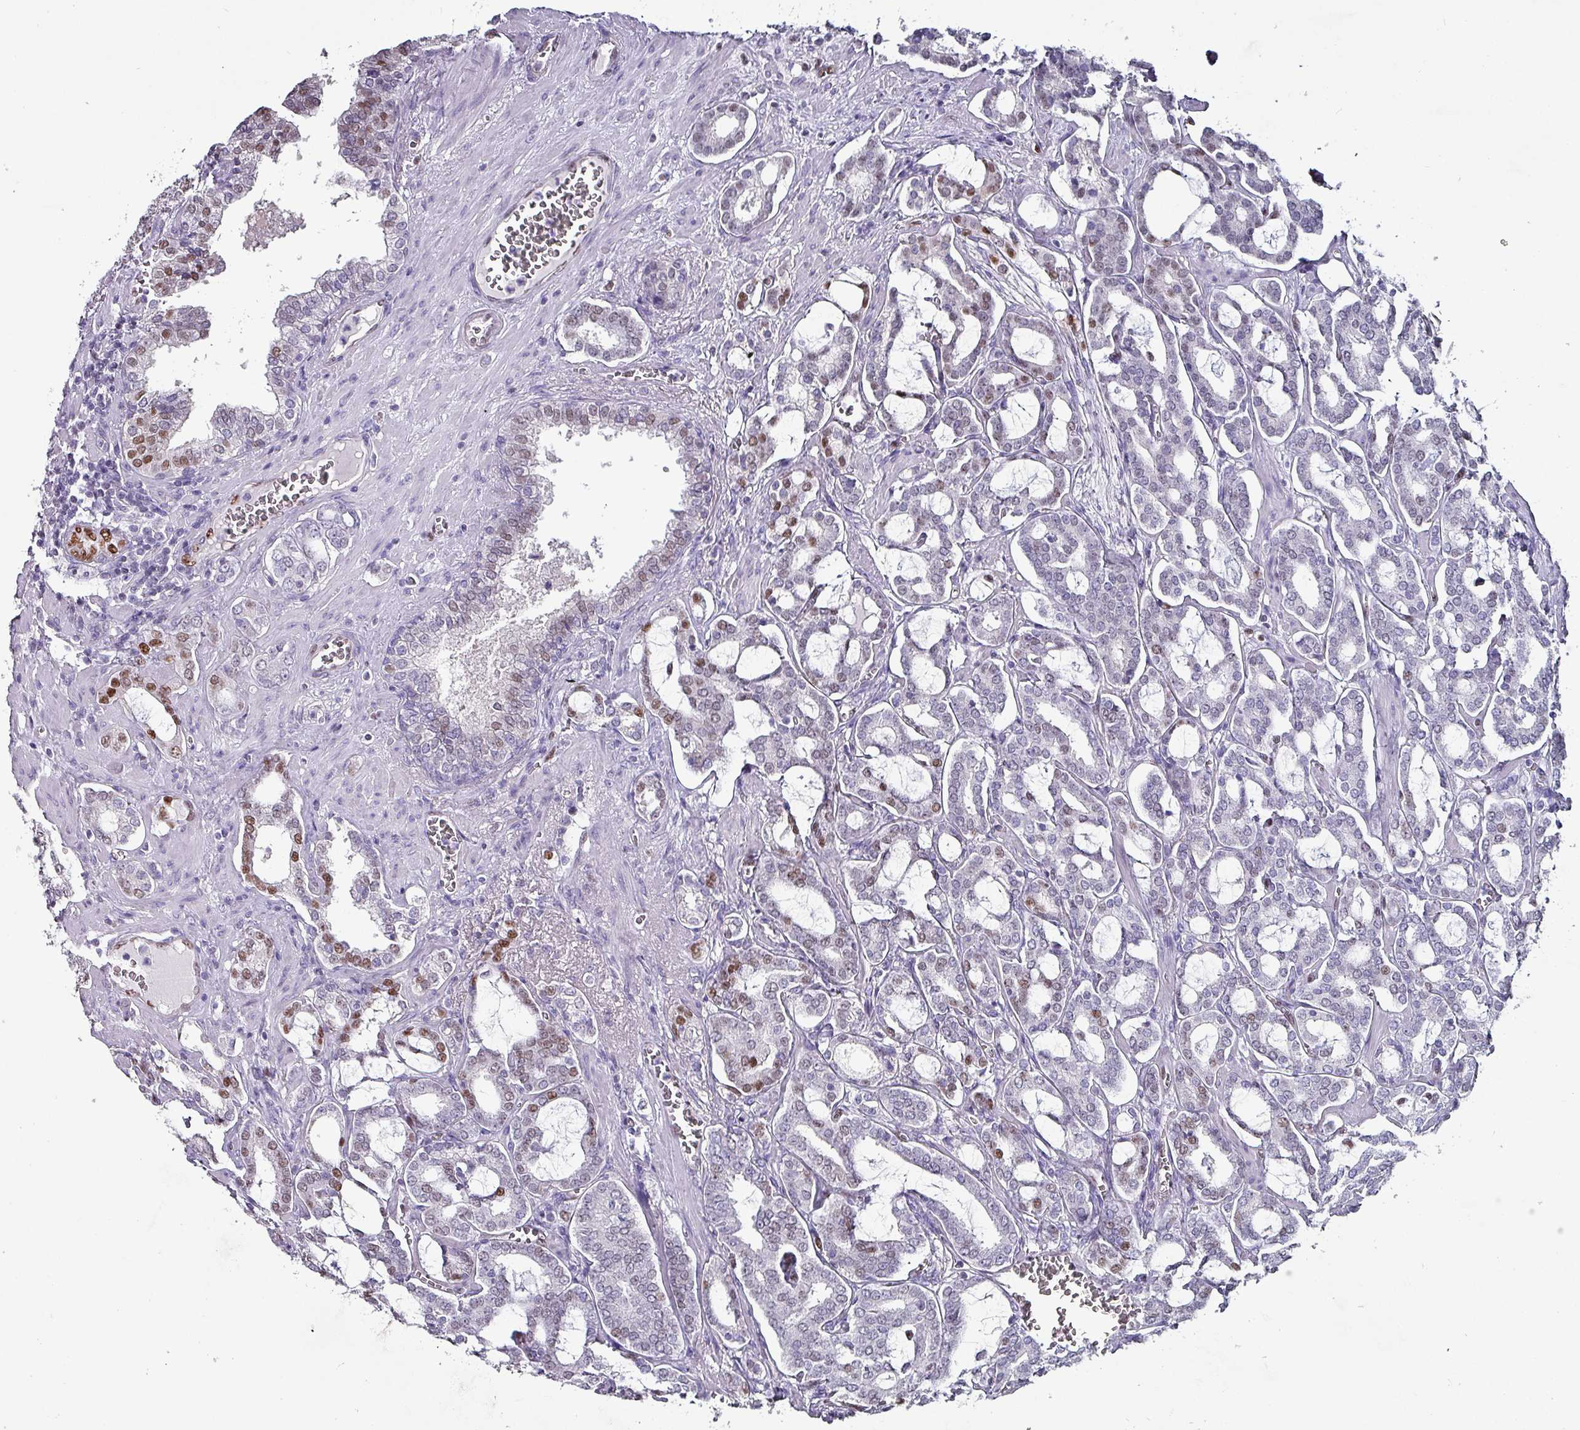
{"staining": {"intensity": "moderate", "quantity": "<25%", "location": "nuclear"}, "tissue": "prostate cancer", "cell_type": "Tumor cells", "image_type": "cancer", "snomed": [{"axis": "morphology", "description": "Adenocarcinoma, High grade"}, {"axis": "topography", "description": "Prostate and seminal vesicle, NOS"}], "caption": "A brown stain shows moderate nuclear staining of a protein in human prostate cancer (high-grade adenocarcinoma) tumor cells.", "gene": "ZNF816-ZNF321P", "patient": {"sex": "male", "age": 67}}